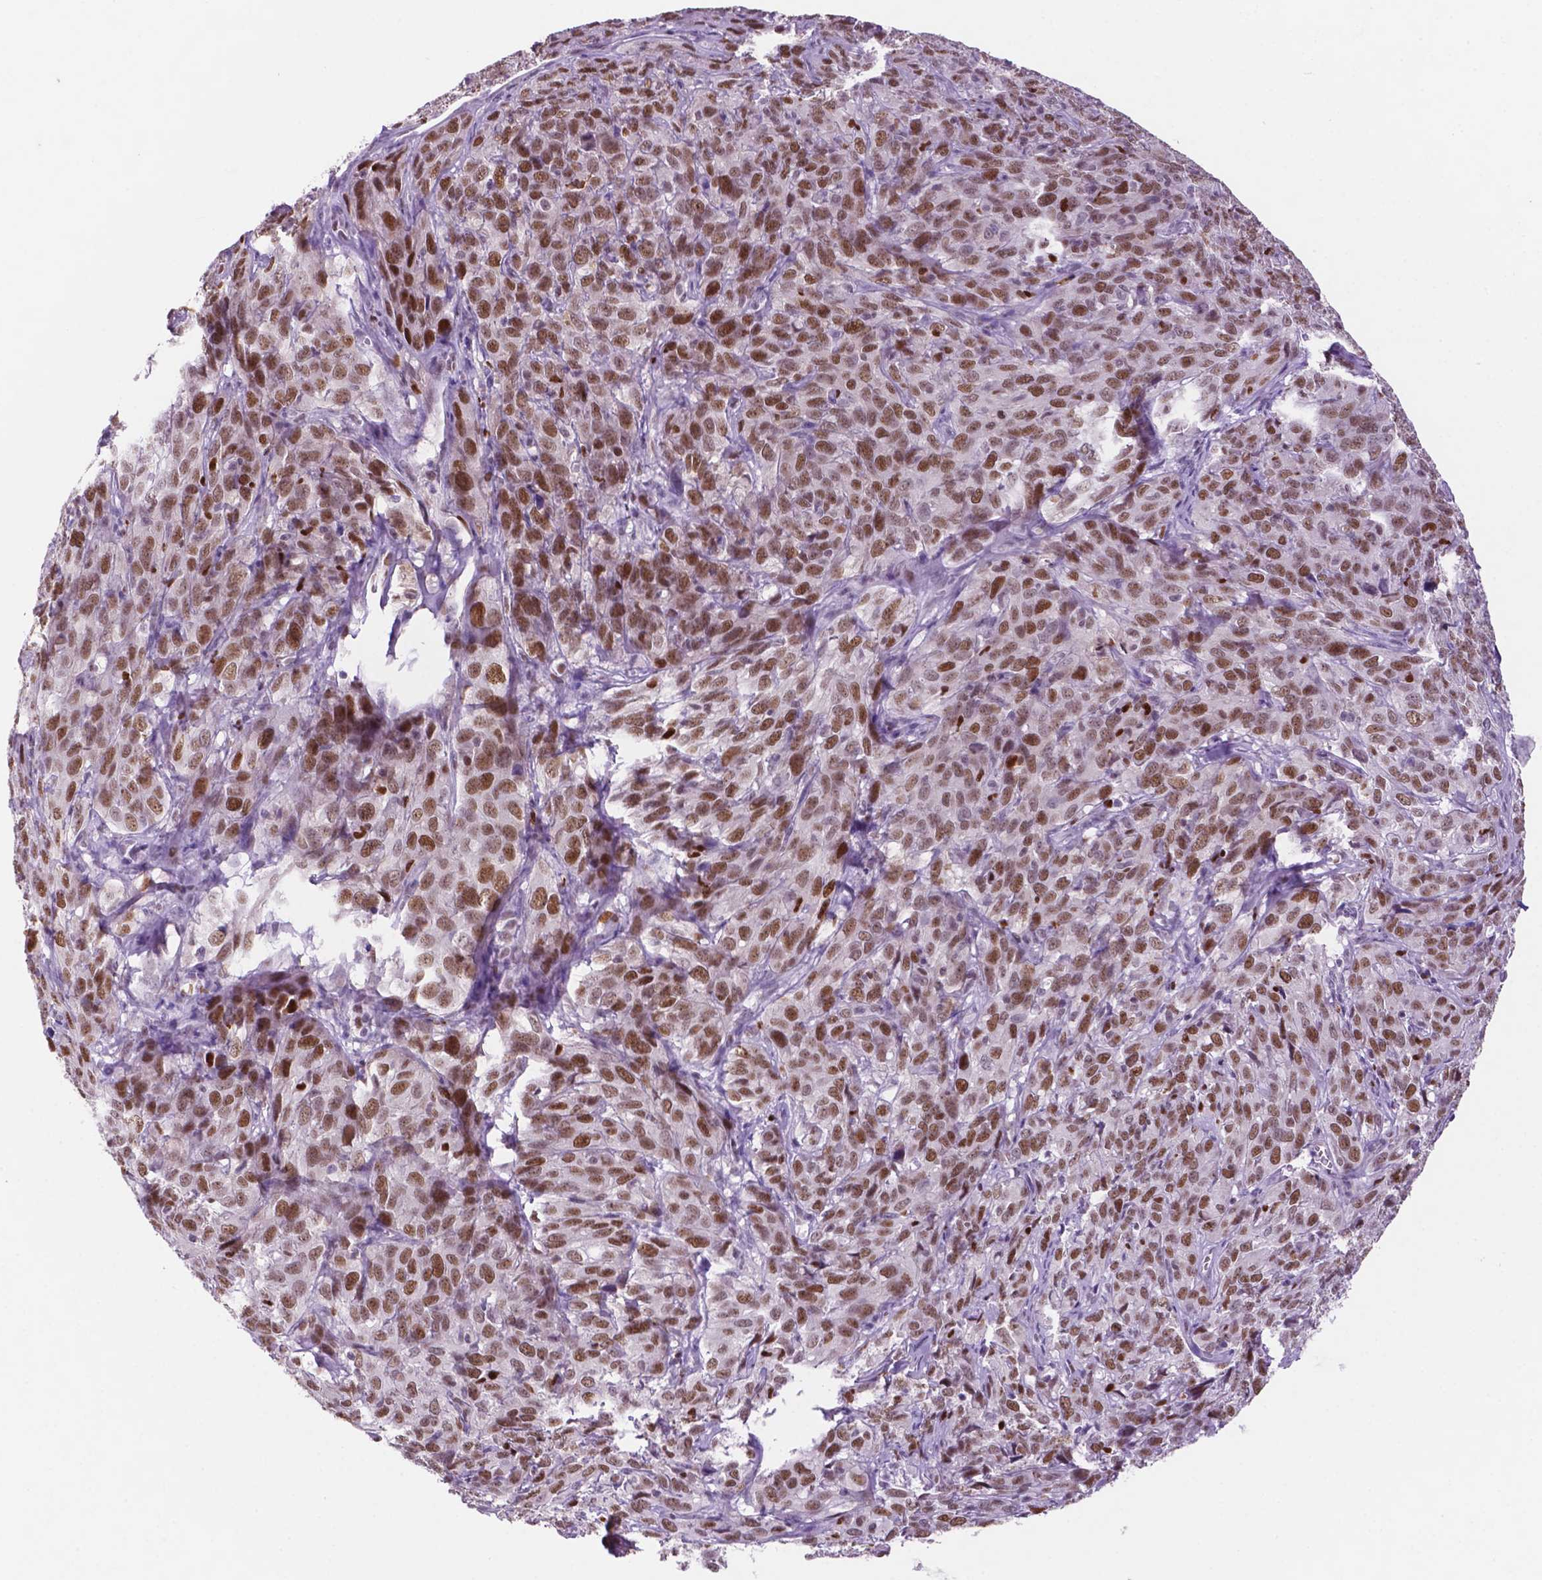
{"staining": {"intensity": "moderate", "quantity": ">75%", "location": "nuclear"}, "tissue": "cervical cancer", "cell_type": "Tumor cells", "image_type": "cancer", "snomed": [{"axis": "morphology", "description": "Squamous cell carcinoma, NOS"}, {"axis": "topography", "description": "Cervix"}], "caption": "This is a photomicrograph of immunohistochemistry (IHC) staining of cervical cancer (squamous cell carcinoma), which shows moderate positivity in the nuclear of tumor cells.", "gene": "NCAPH2", "patient": {"sex": "female", "age": 51}}